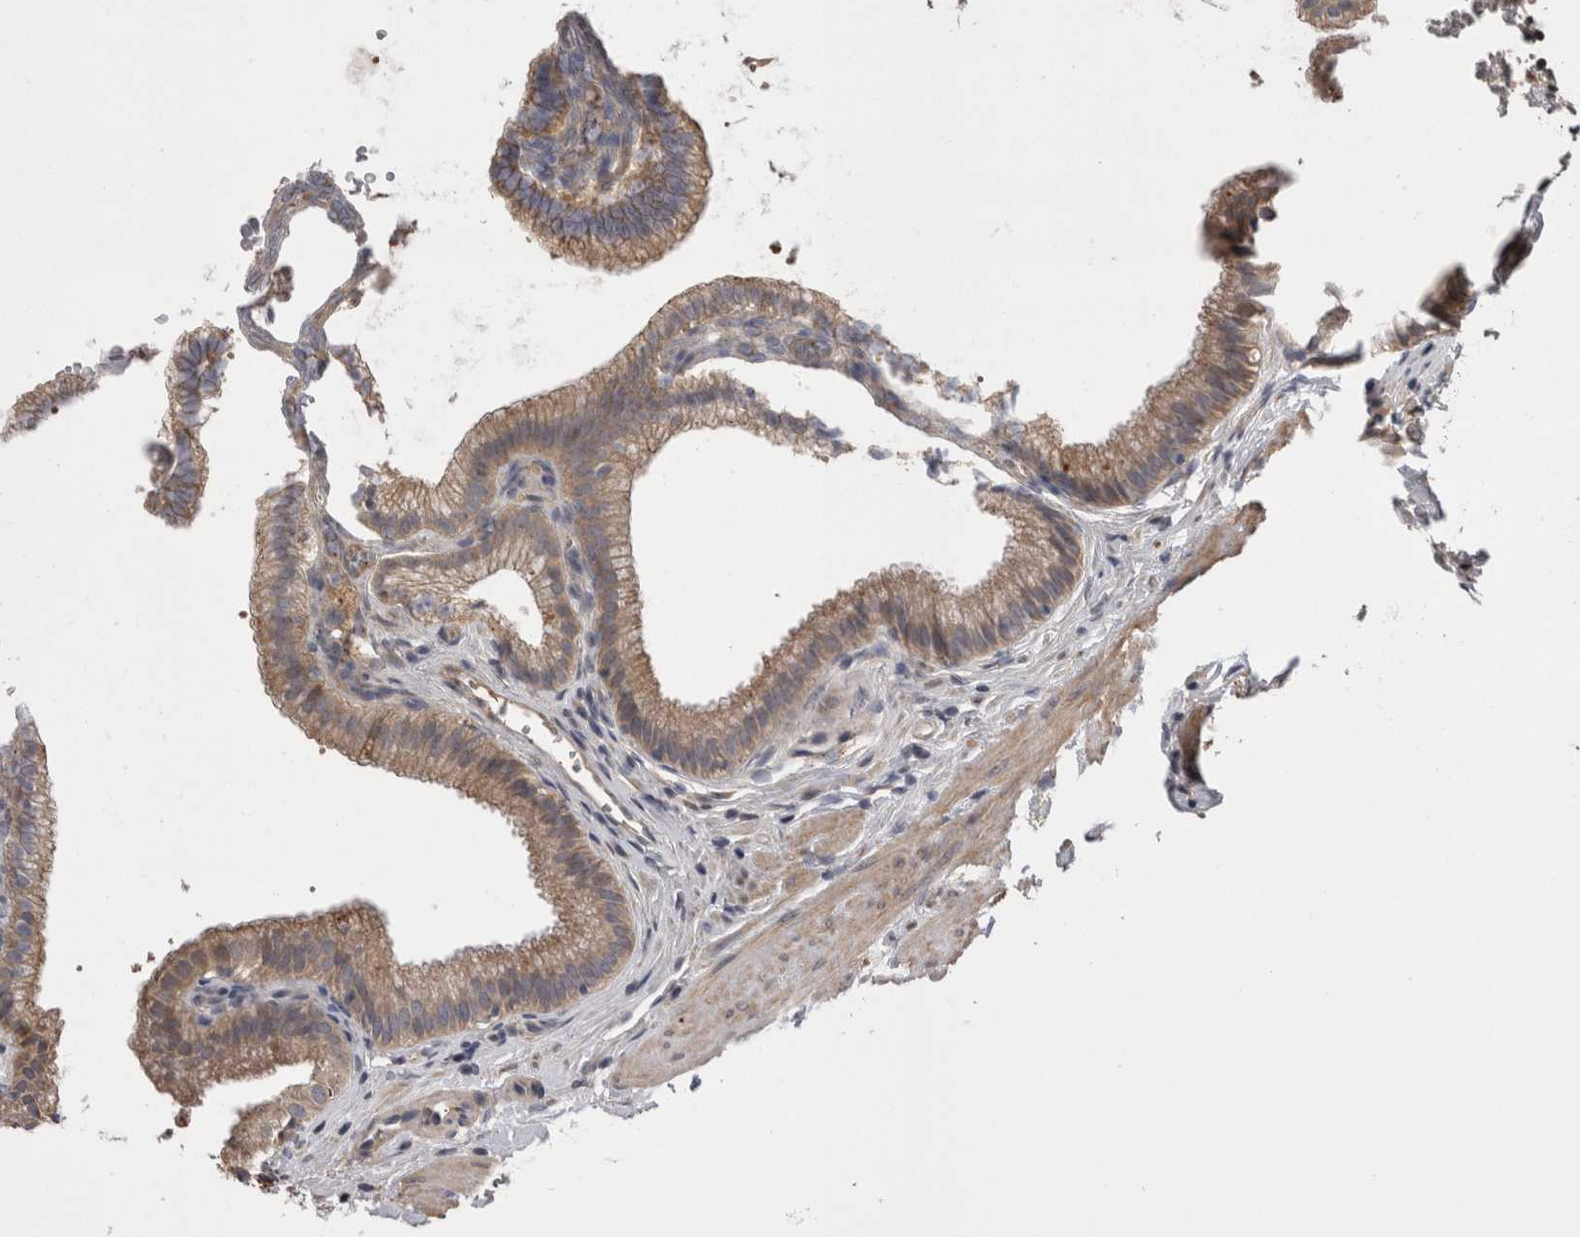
{"staining": {"intensity": "moderate", "quantity": ">75%", "location": "cytoplasmic/membranous"}, "tissue": "gallbladder", "cell_type": "Glandular cells", "image_type": "normal", "snomed": [{"axis": "morphology", "description": "Normal tissue, NOS"}, {"axis": "topography", "description": "Gallbladder"}], "caption": "Protein expression by immunohistochemistry (IHC) demonstrates moderate cytoplasmic/membranous staining in approximately >75% of glandular cells in normal gallbladder.", "gene": "STC1", "patient": {"sex": "male", "age": 38}}